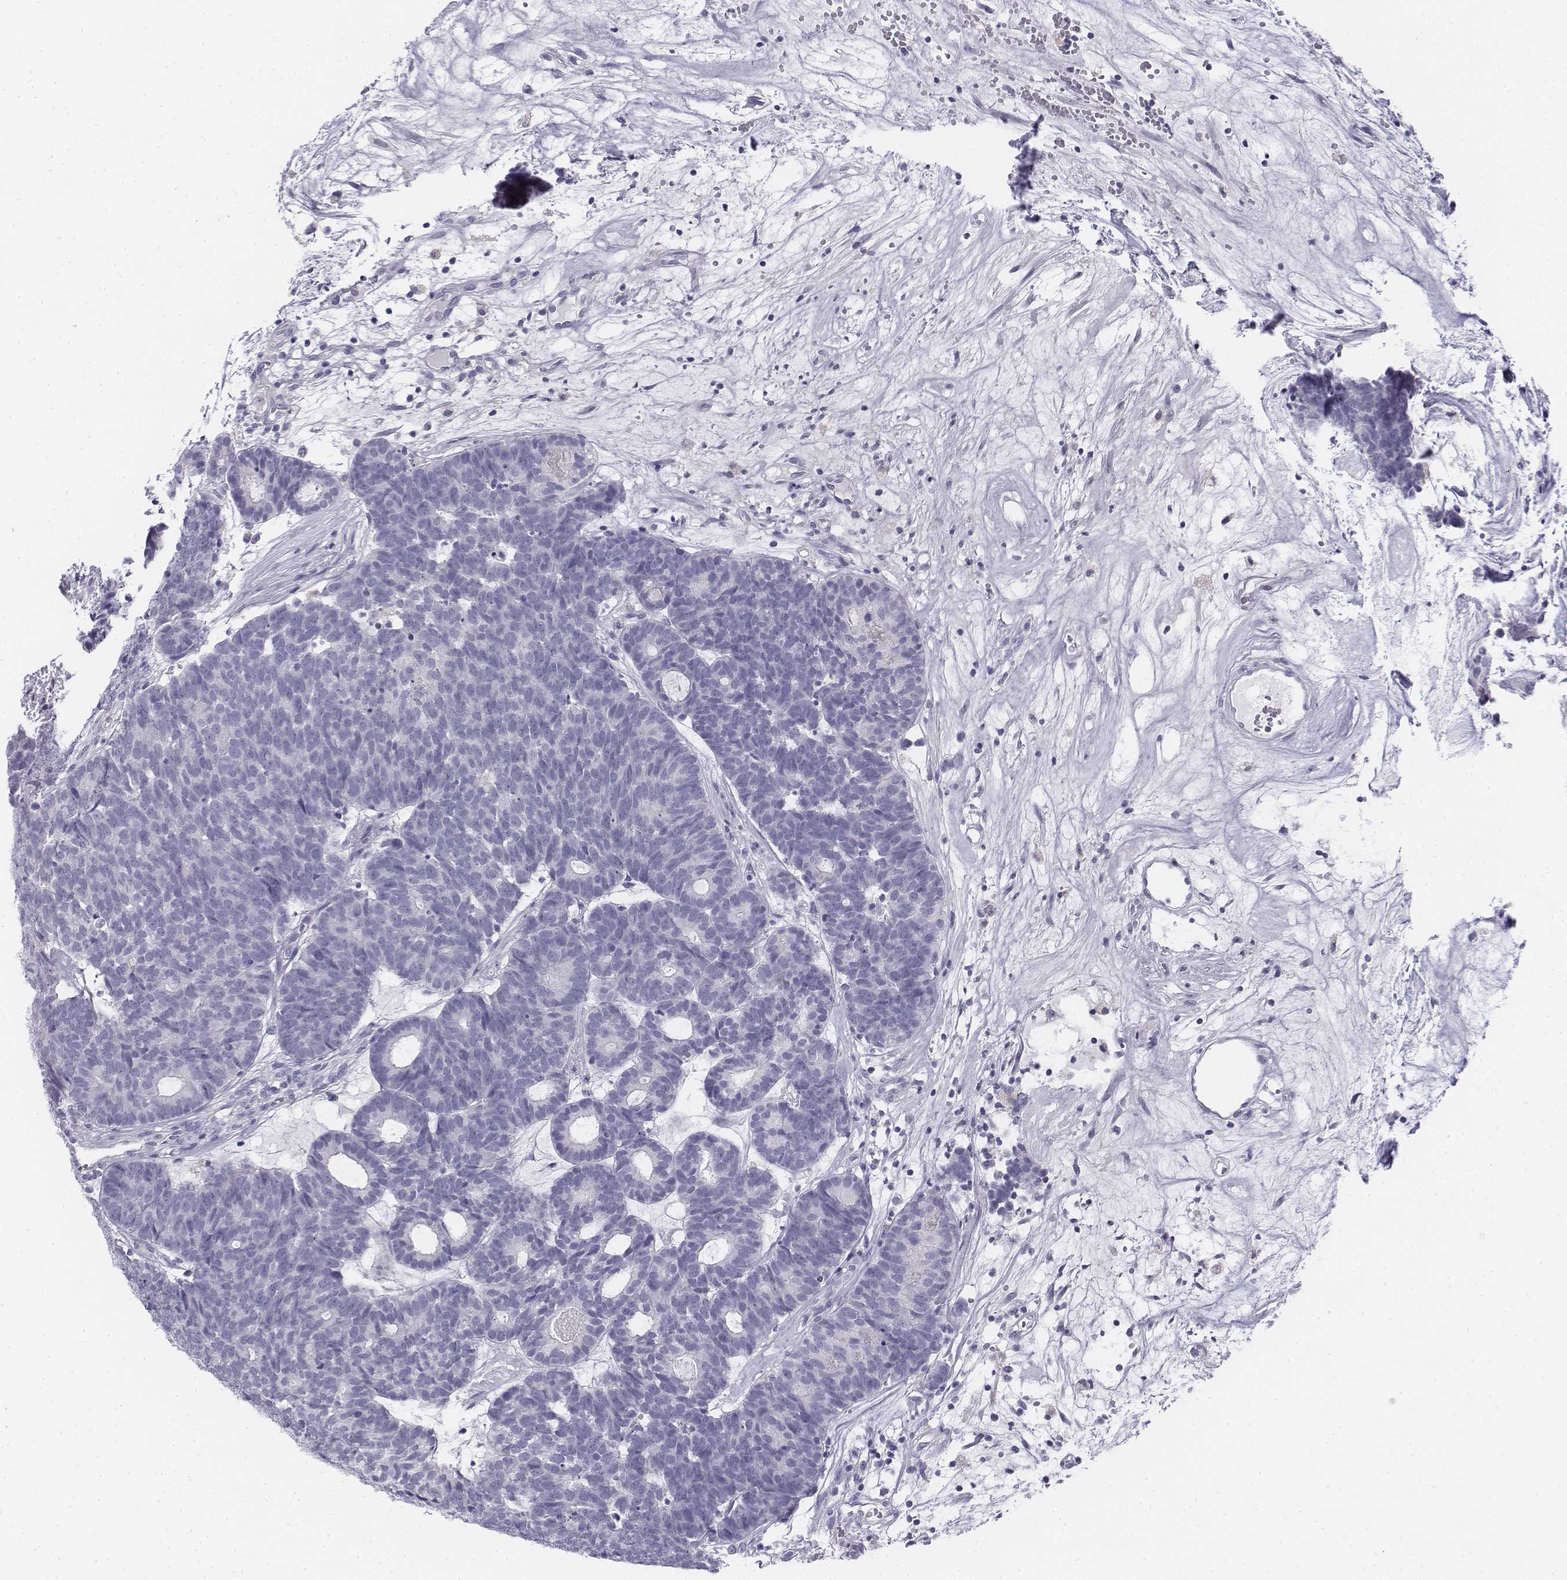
{"staining": {"intensity": "negative", "quantity": "none", "location": "none"}, "tissue": "head and neck cancer", "cell_type": "Tumor cells", "image_type": "cancer", "snomed": [{"axis": "morphology", "description": "Adenocarcinoma, NOS"}, {"axis": "topography", "description": "Head-Neck"}], "caption": "Head and neck adenocarcinoma was stained to show a protein in brown. There is no significant positivity in tumor cells.", "gene": "TH", "patient": {"sex": "female", "age": 81}}